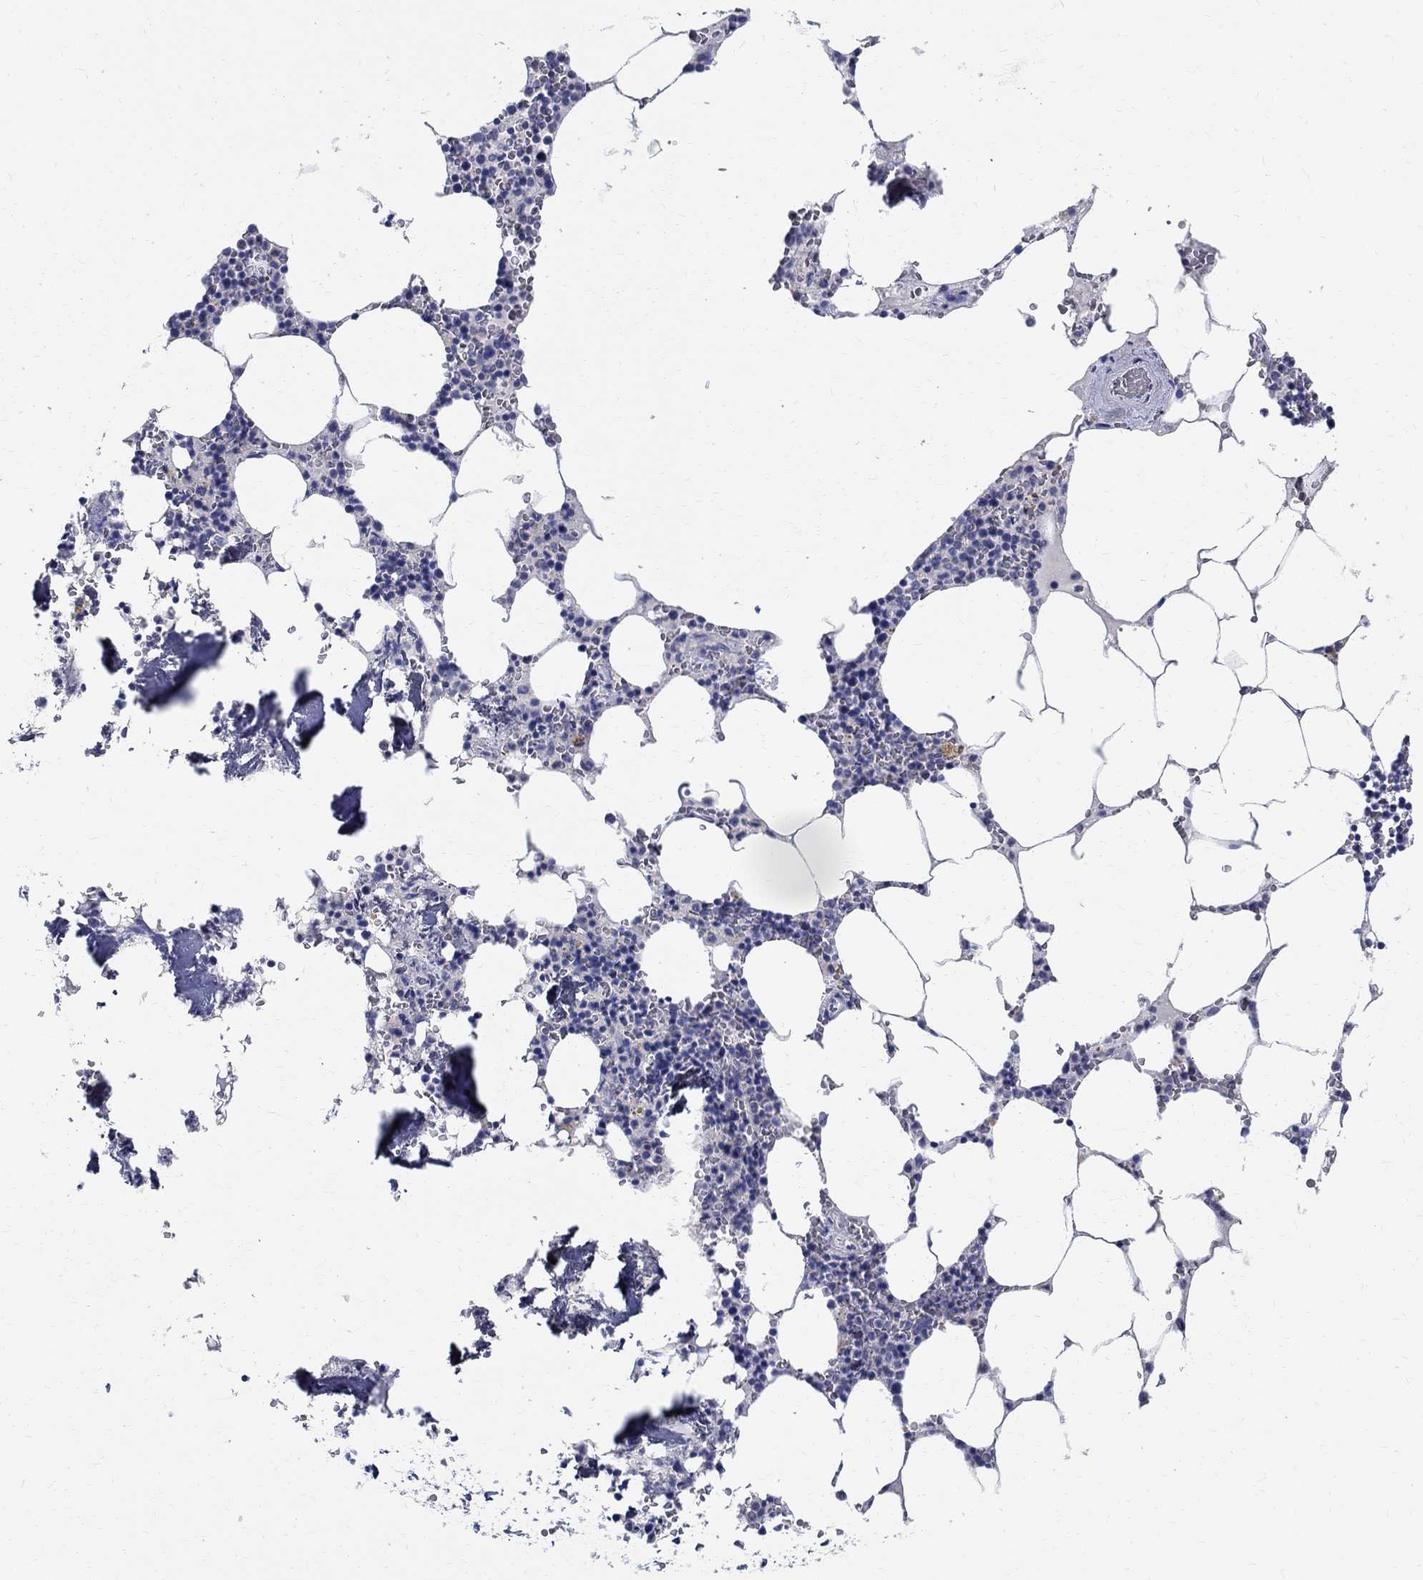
{"staining": {"intensity": "negative", "quantity": "none", "location": "none"}, "tissue": "bone marrow", "cell_type": "Hematopoietic cells", "image_type": "normal", "snomed": [{"axis": "morphology", "description": "Normal tissue, NOS"}, {"axis": "topography", "description": "Bone marrow"}], "caption": "Immunohistochemistry (IHC) micrograph of unremarkable bone marrow stained for a protein (brown), which reveals no staining in hematopoietic cells. (Stains: DAB immunohistochemistry (IHC) with hematoxylin counter stain, Microscopy: brightfield microscopy at high magnification).", "gene": "SOX2", "patient": {"sex": "female", "age": 64}}